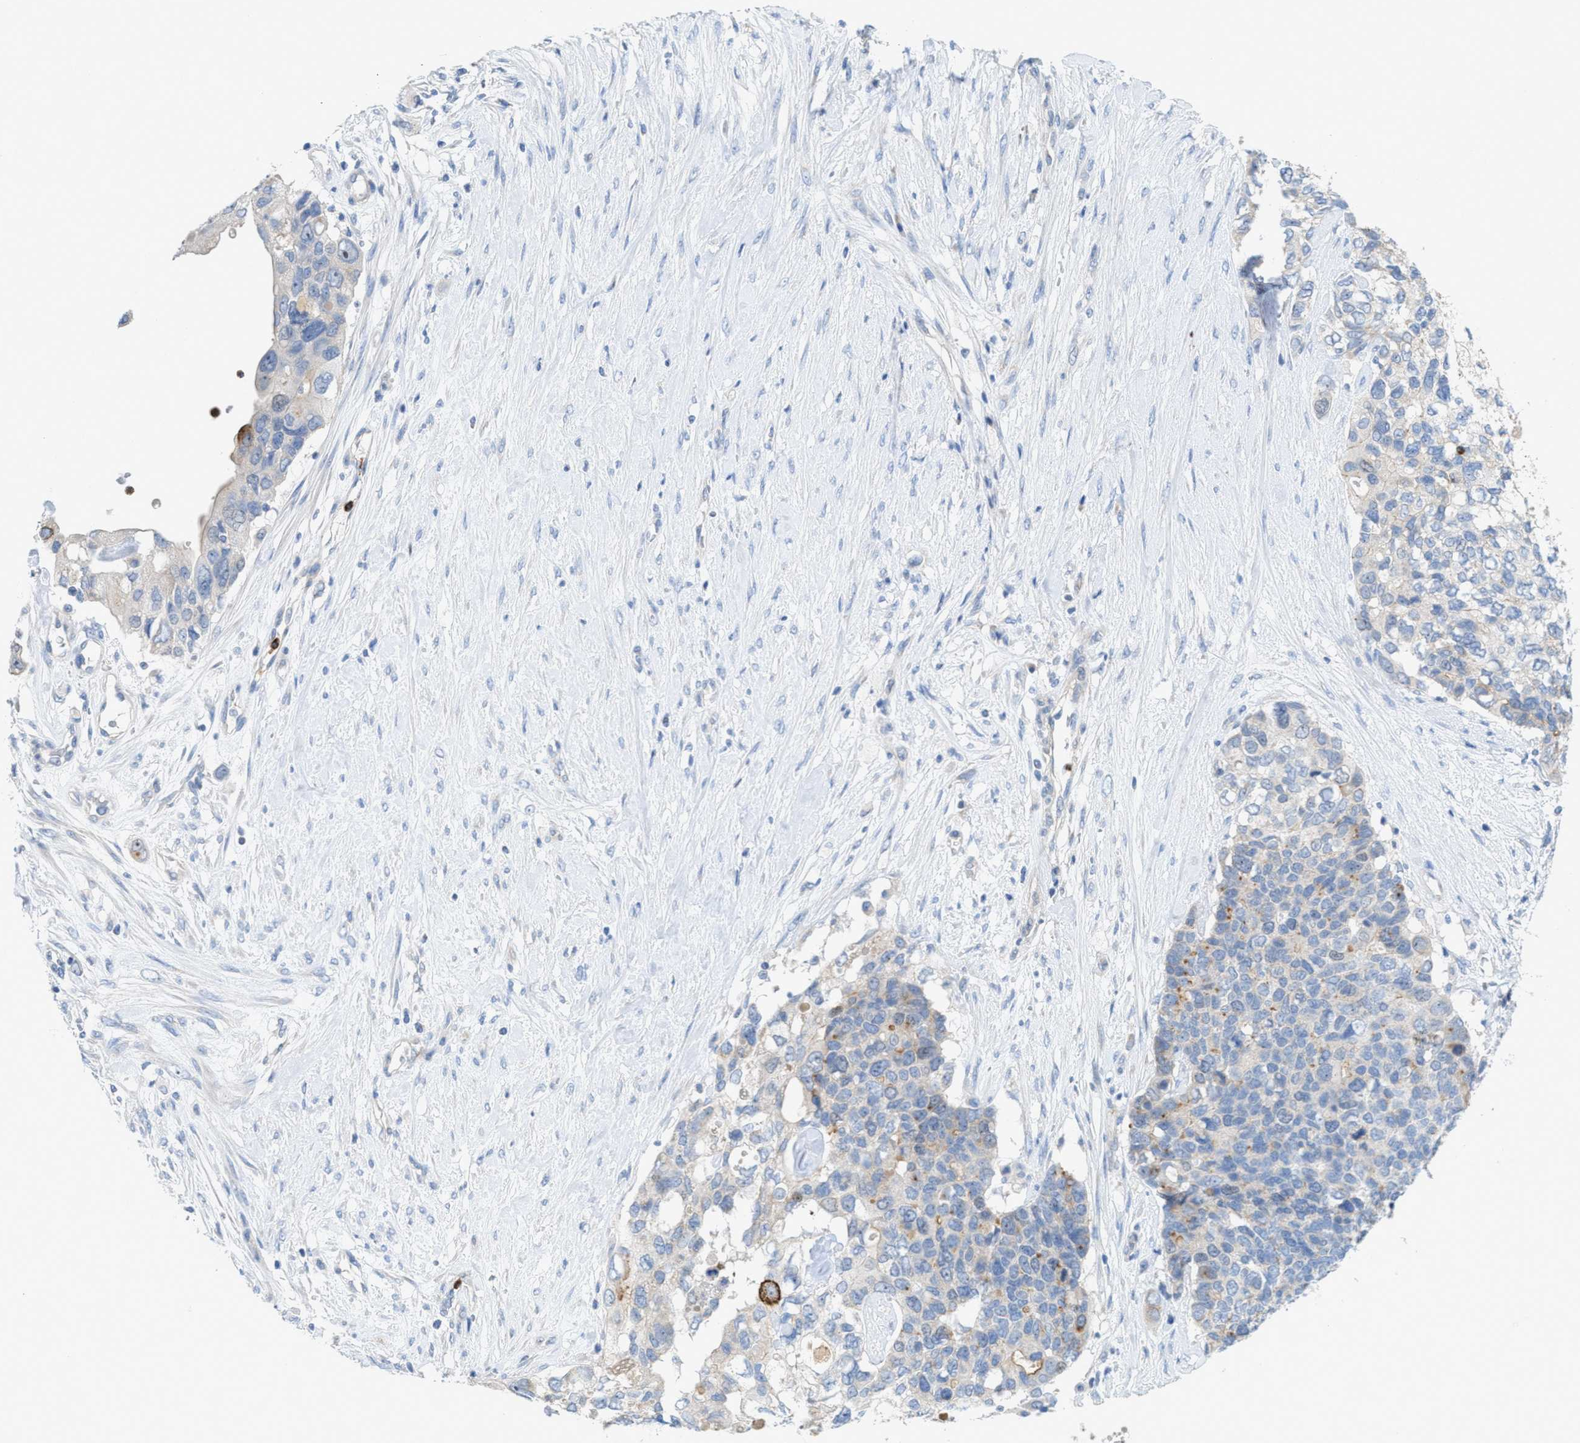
{"staining": {"intensity": "weak", "quantity": "<25%", "location": "cytoplasmic/membranous"}, "tissue": "pancreatic cancer", "cell_type": "Tumor cells", "image_type": "cancer", "snomed": [{"axis": "morphology", "description": "Adenocarcinoma, NOS"}, {"axis": "topography", "description": "Pancreas"}], "caption": "Pancreatic cancer (adenocarcinoma) was stained to show a protein in brown. There is no significant positivity in tumor cells.", "gene": "CMTM1", "patient": {"sex": "female", "age": 56}}